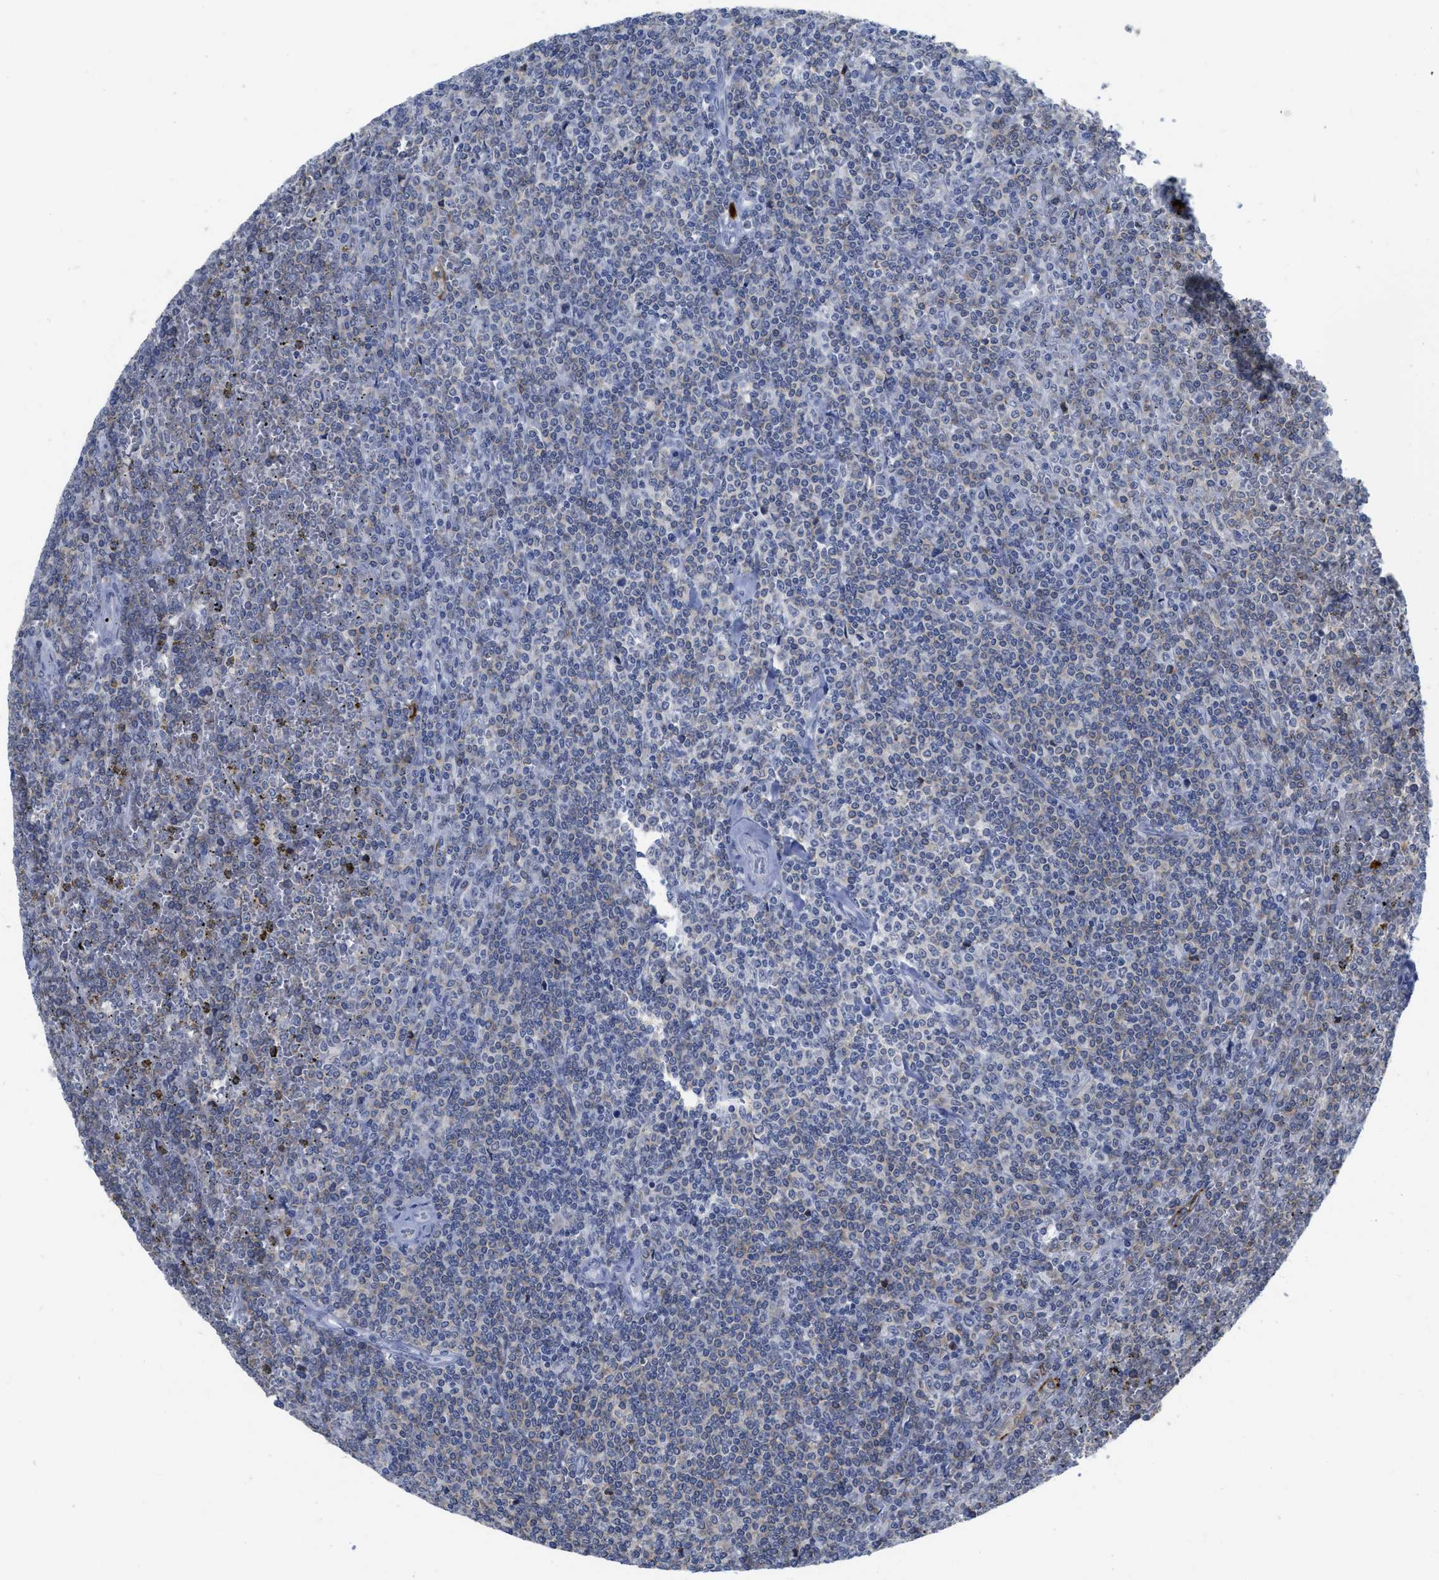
{"staining": {"intensity": "weak", "quantity": "25%-75%", "location": "cytoplasmic/membranous"}, "tissue": "lymphoma", "cell_type": "Tumor cells", "image_type": "cancer", "snomed": [{"axis": "morphology", "description": "Malignant lymphoma, non-Hodgkin's type, Low grade"}, {"axis": "topography", "description": "Spleen"}], "caption": "A low amount of weak cytoplasmic/membranous positivity is appreciated in approximately 25%-75% of tumor cells in low-grade malignant lymphoma, non-Hodgkin's type tissue. Nuclei are stained in blue.", "gene": "ACKR1", "patient": {"sex": "female", "age": 19}}